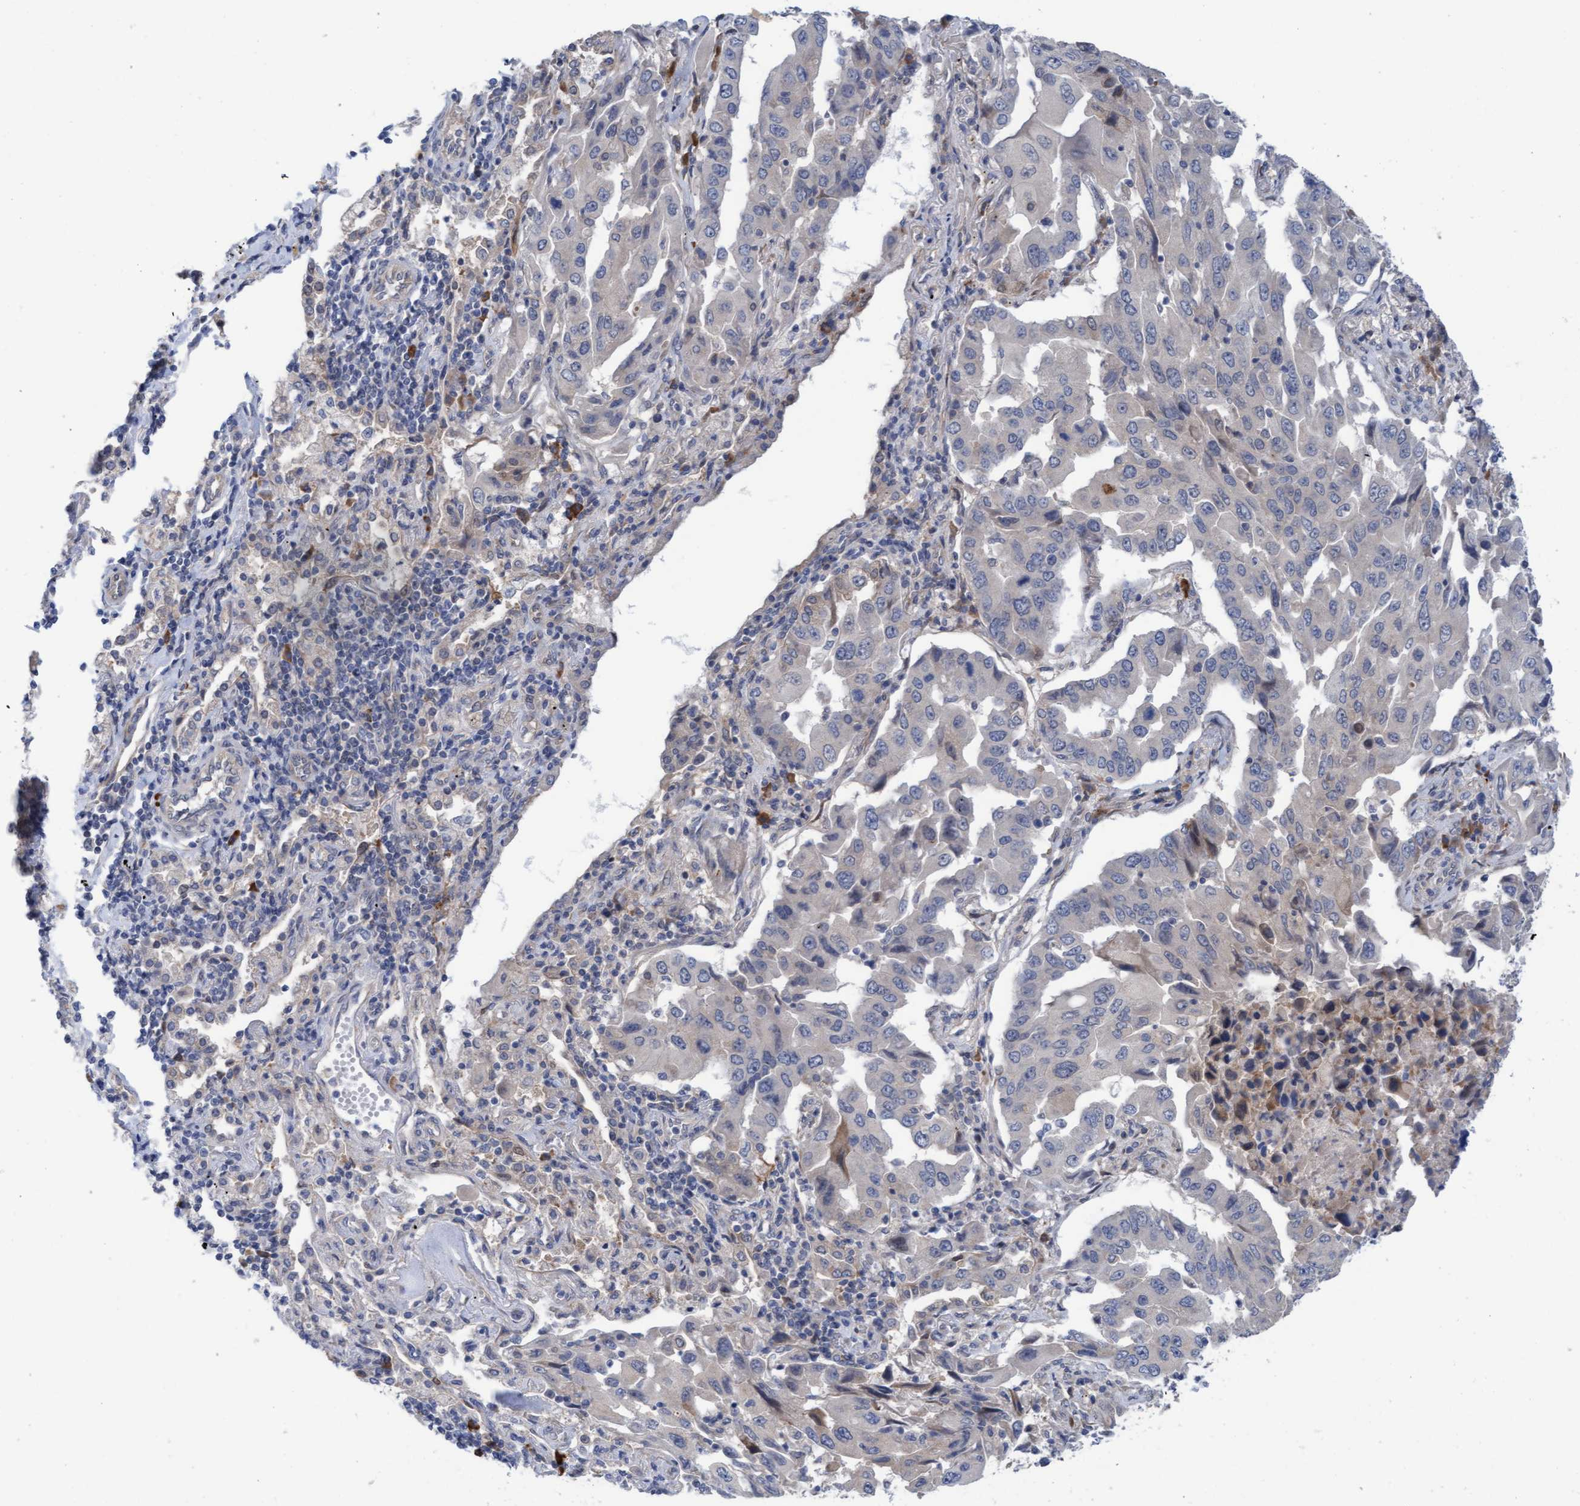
{"staining": {"intensity": "negative", "quantity": "none", "location": "none"}, "tissue": "lung cancer", "cell_type": "Tumor cells", "image_type": "cancer", "snomed": [{"axis": "morphology", "description": "Adenocarcinoma, NOS"}, {"axis": "topography", "description": "Lung"}], "caption": "The immunohistochemistry histopathology image has no significant positivity in tumor cells of adenocarcinoma (lung) tissue. The staining was performed using DAB (3,3'-diaminobenzidine) to visualize the protein expression in brown, while the nuclei were stained in blue with hematoxylin (Magnification: 20x).", "gene": "PLCD1", "patient": {"sex": "female", "age": 65}}